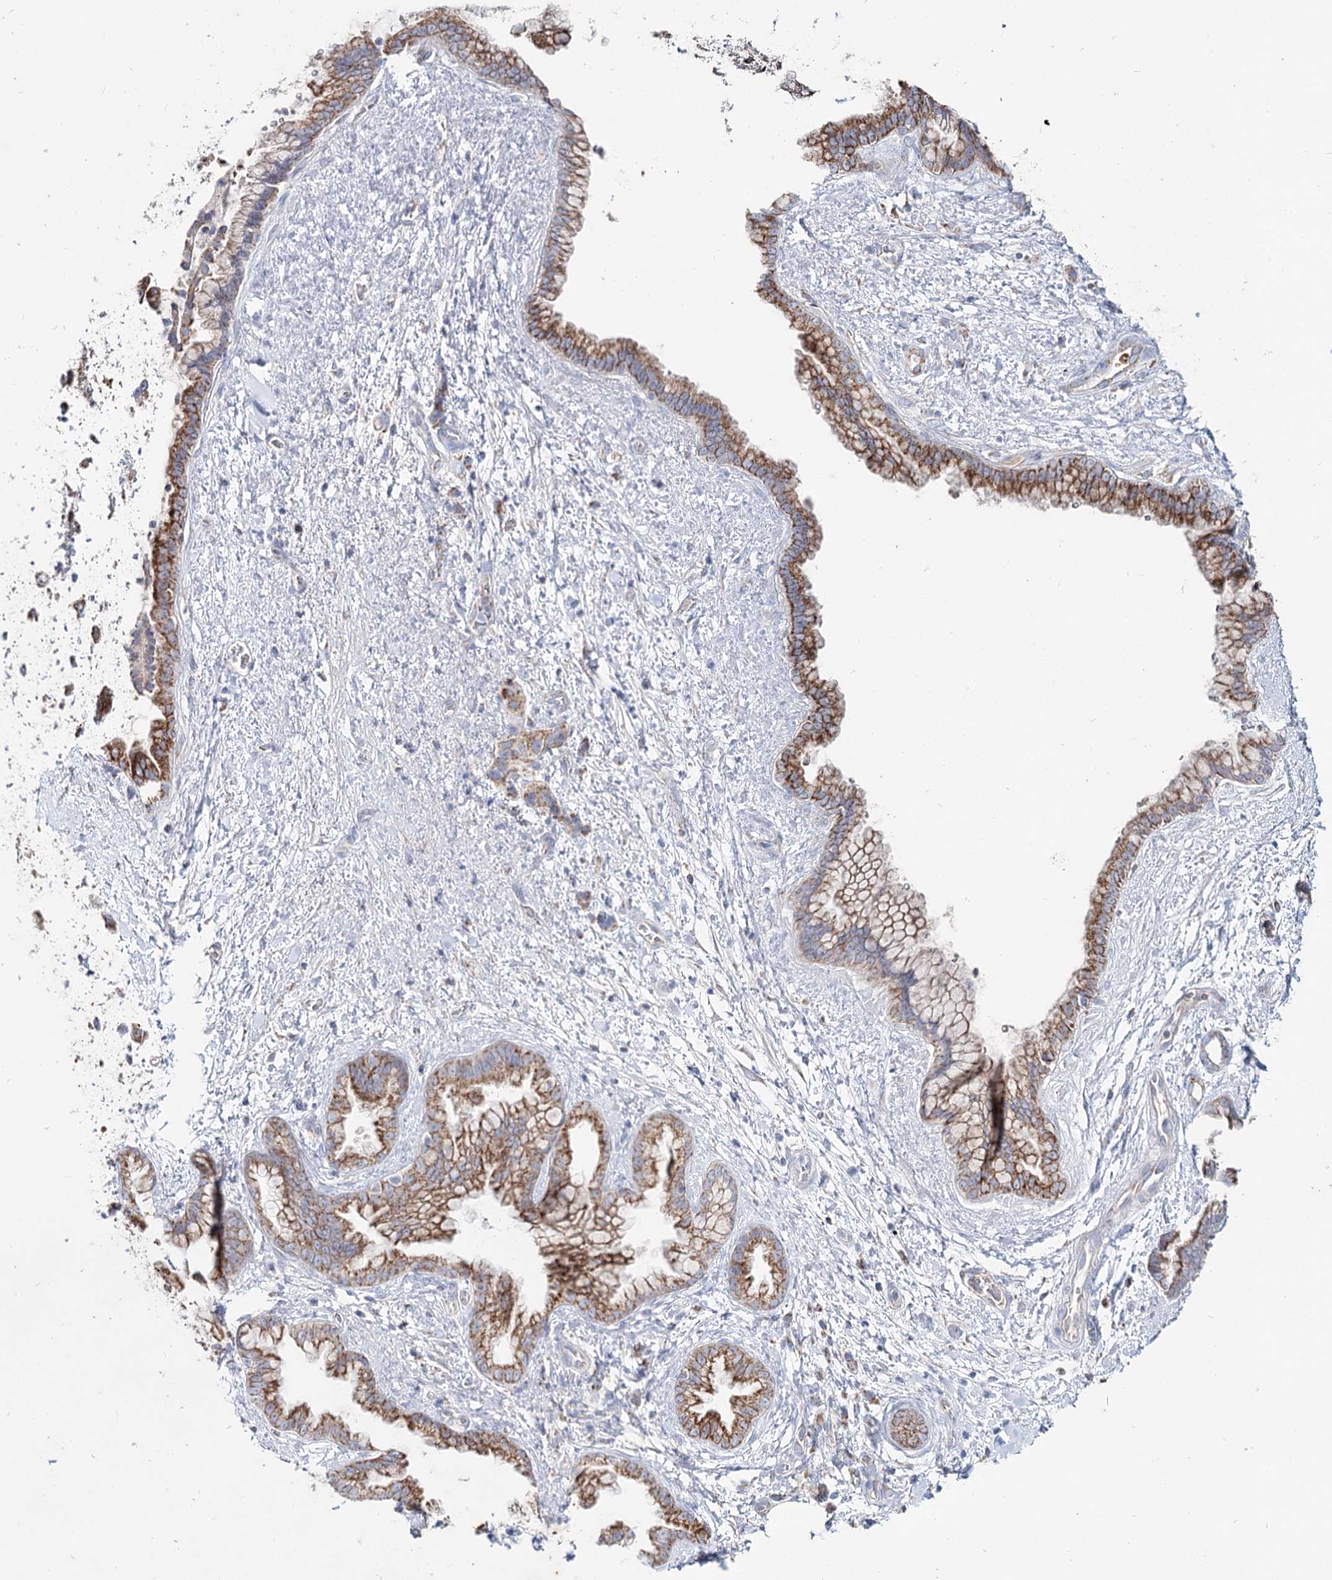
{"staining": {"intensity": "moderate", "quantity": ">75%", "location": "cytoplasmic/membranous"}, "tissue": "pancreatic cancer", "cell_type": "Tumor cells", "image_type": "cancer", "snomed": [{"axis": "morphology", "description": "Adenocarcinoma, NOS"}, {"axis": "topography", "description": "Pancreas"}], "caption": "The histopathology image reveals immunohistochemical staining of pancreatic adenocarcinoma. There is moderate cytoplasmic/membranous staining is appreciated in approximately >75% of tumor cells.", "gene": "MCCC2", "patient": {"sex": "female", "age": 78}}